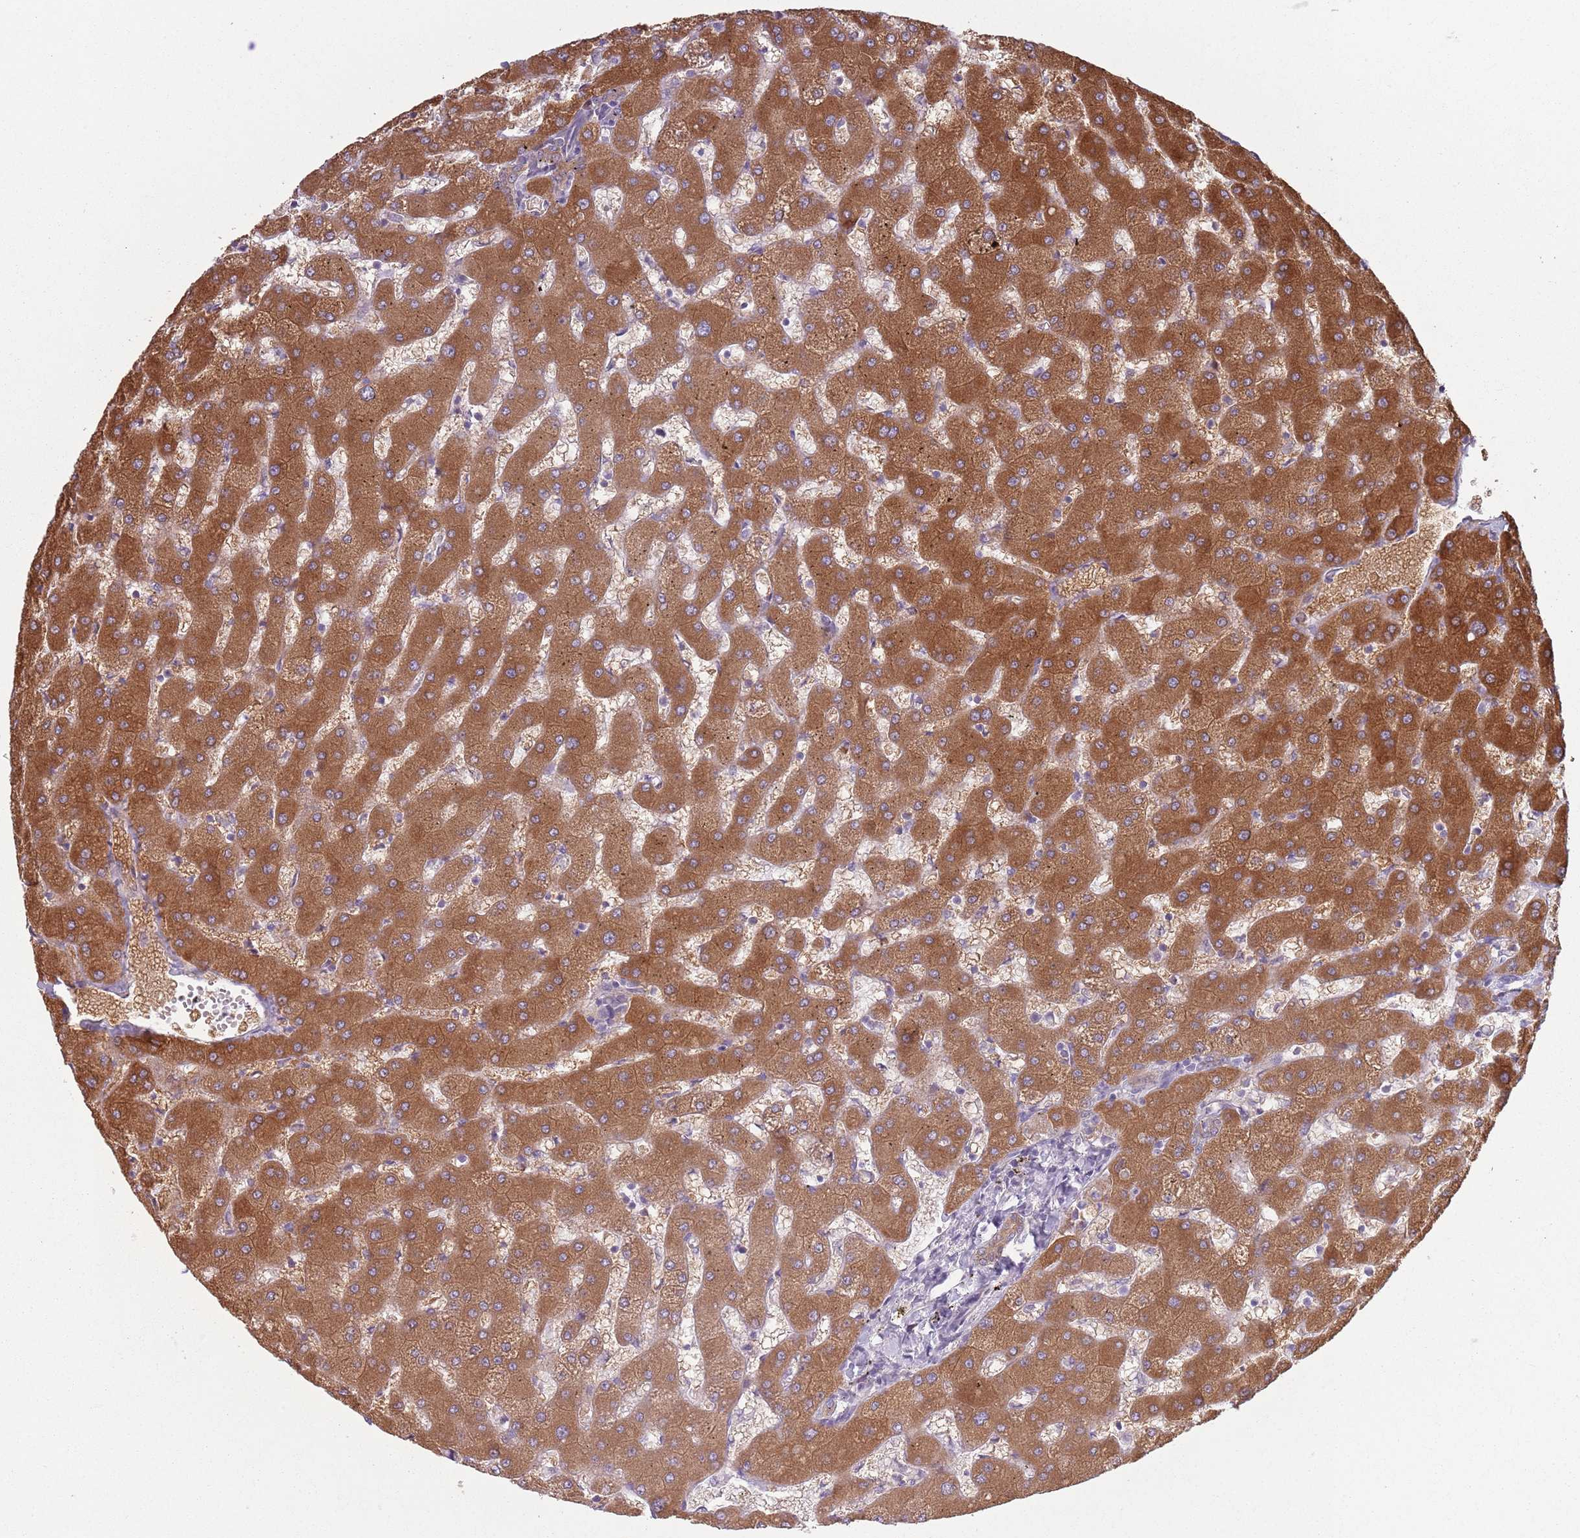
{"staining": {"intensity": "moderate", "quantity": ">75%", "location": "cytoplasmic/membranous"}, "tissue": "liver", "cell_type": "Cholangiocytes", "image_type": "normal", "snomed": [{"axis": "morphology", "description": "Normal tissue, NOS"}, {"axis": "topography", "description": "Liver"}], "caption": "Cholangiocytes display medium levels of moderate cytoplasmic/membranous positivity in approximately >75% of cells in benign liver.", "gene": "COQ5", "patient": {"sex": "female", "age": 63}}